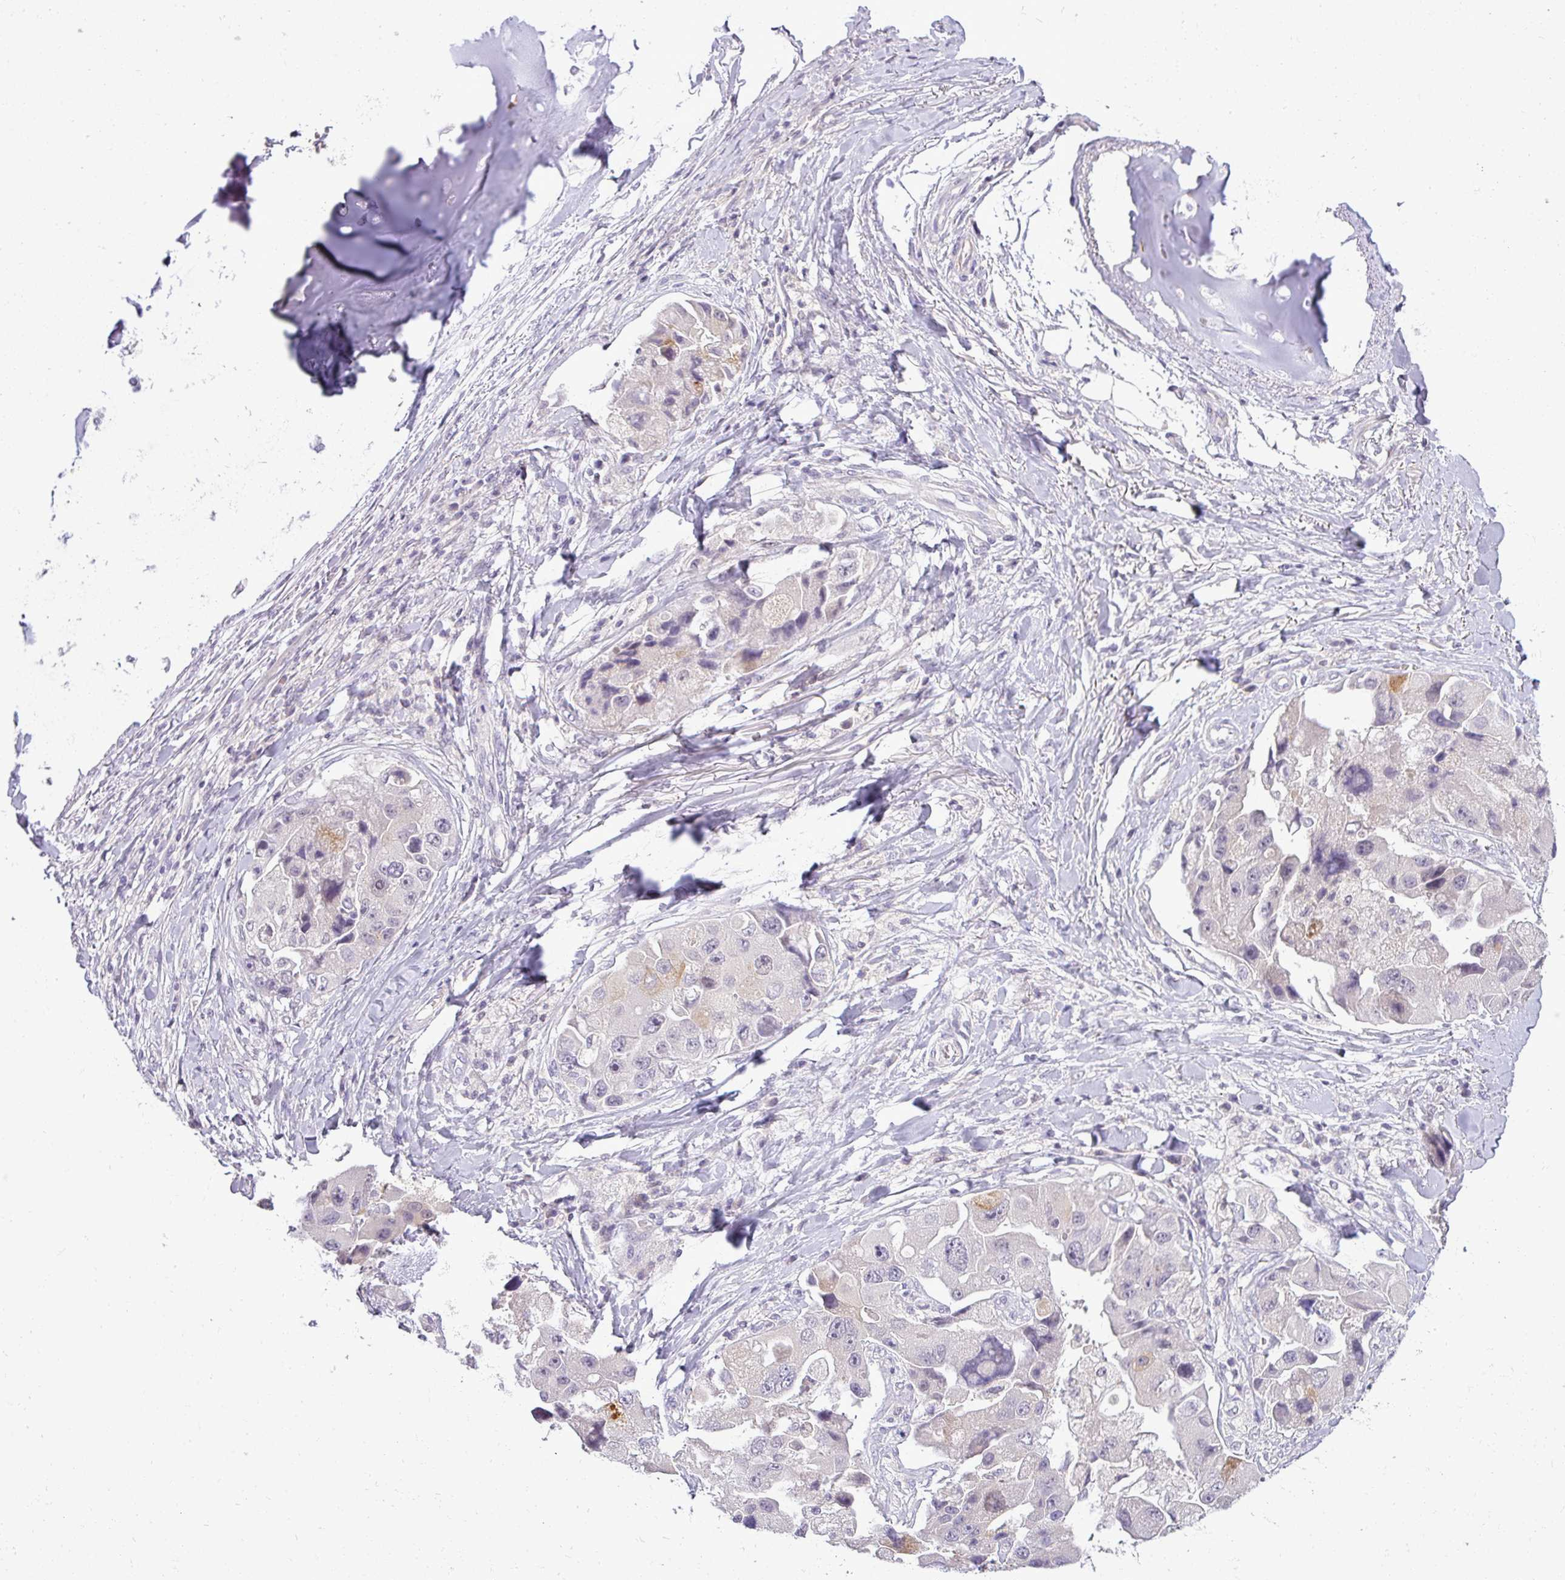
{"staining": {"intensity": "negative", "quantity": "none", "location": "none"}, "tissue": "lung cancer", "cell_type": "Tumor cells", "image_type": "cancer", "snomed": [{"axis": "morphology", "description": "Adenocarcinoma, NOS"}, {"axis": "topography", "description": "Lung"}], "caption": "Protein analysis of lung cancer (adenocarcinoma) reveals no significant staining in tumor cells.", "gene": "APOM", "patient": {"sex": "female", "age": 54}}